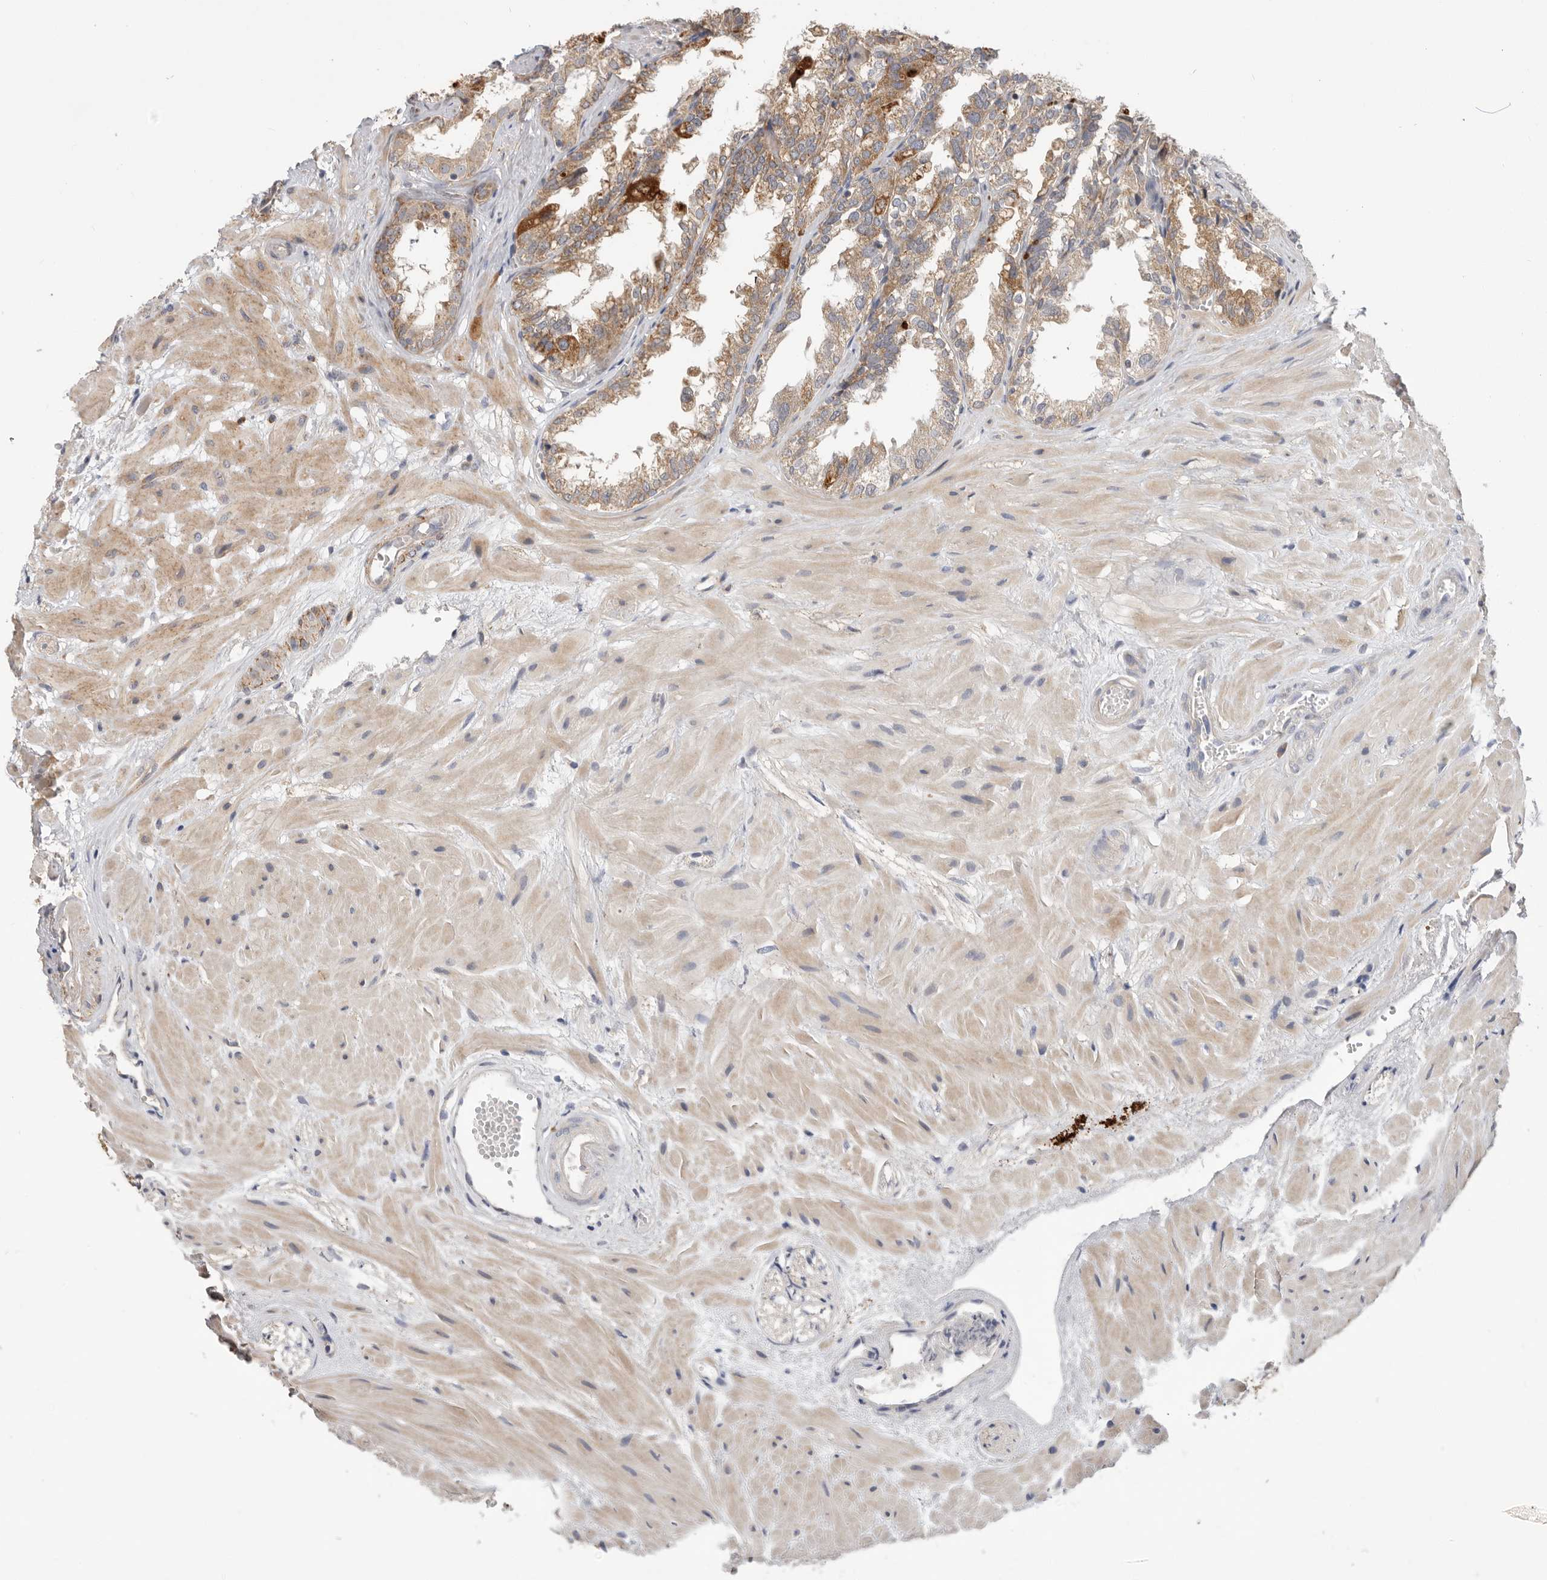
{"staining": {"intensity": "moderate", "quantity": ">75%", "location": "cytoplasmic/membranous"}, "tissue": "seminal vesicle", "cell_type": "Glandular cells", "image_type": "normal", "snomed": [{"axis": "morphology", "description": "Normal tissue, NOS"}, {"axis": "topography", "description": "Prostate"}, {"axis": "topography", "description": "Seminal veicle"}], "caption": "Brown immunohistochemical staining in benign human seminal vesicle displays moderate cytoplasmic/membranous staining in approximately >75% of glandular cells.", "gene": "MTFR1L", "patient": {"sex": "male", "age": 51}}